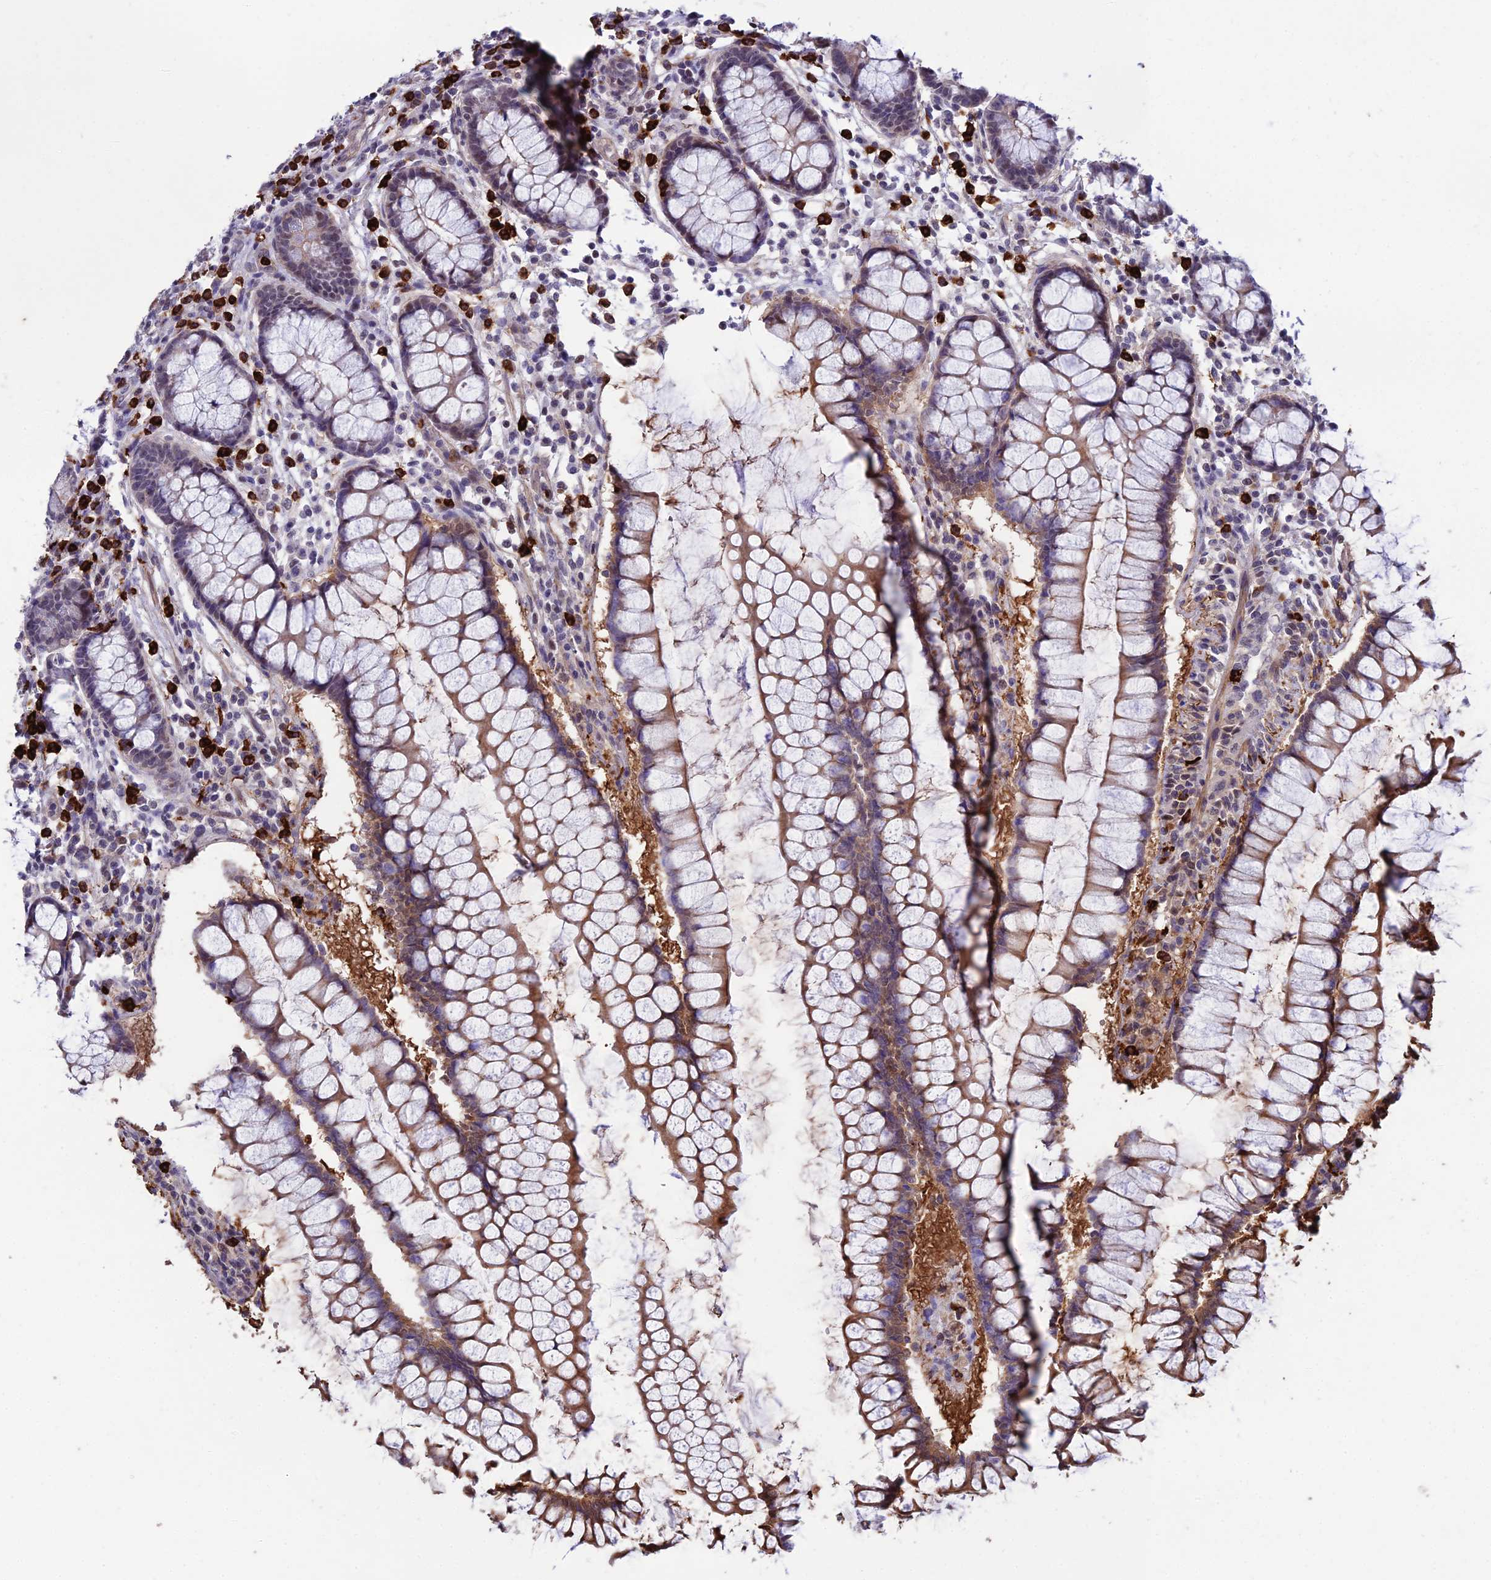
{"staining": {"intensity": "weak", "quantity": ">75%", "location": "cytoplasmic/membranous"}, "tissue": "colon", "cell_type": "Endothelial cells", "image_type": "normal", "snomed": [{"axis": "morphology", "description": "Normal tissue, NOS"}, {"axis": "morphology", "description": "Adenocarcinoma, NOS"}, {"axis": "topography", "description": "Colon"}], "caption": "Protein analysis of normal colon demonstrates weak cytoplasmic/membranous positivity in approximately >75% of endothelial cells. (DAB (3,3'-diaminobenzidine) IHC with brightfield microscopy, high magnification).", "gene": "COL6A6", "patient": {"sex": "female", "age": 55}}